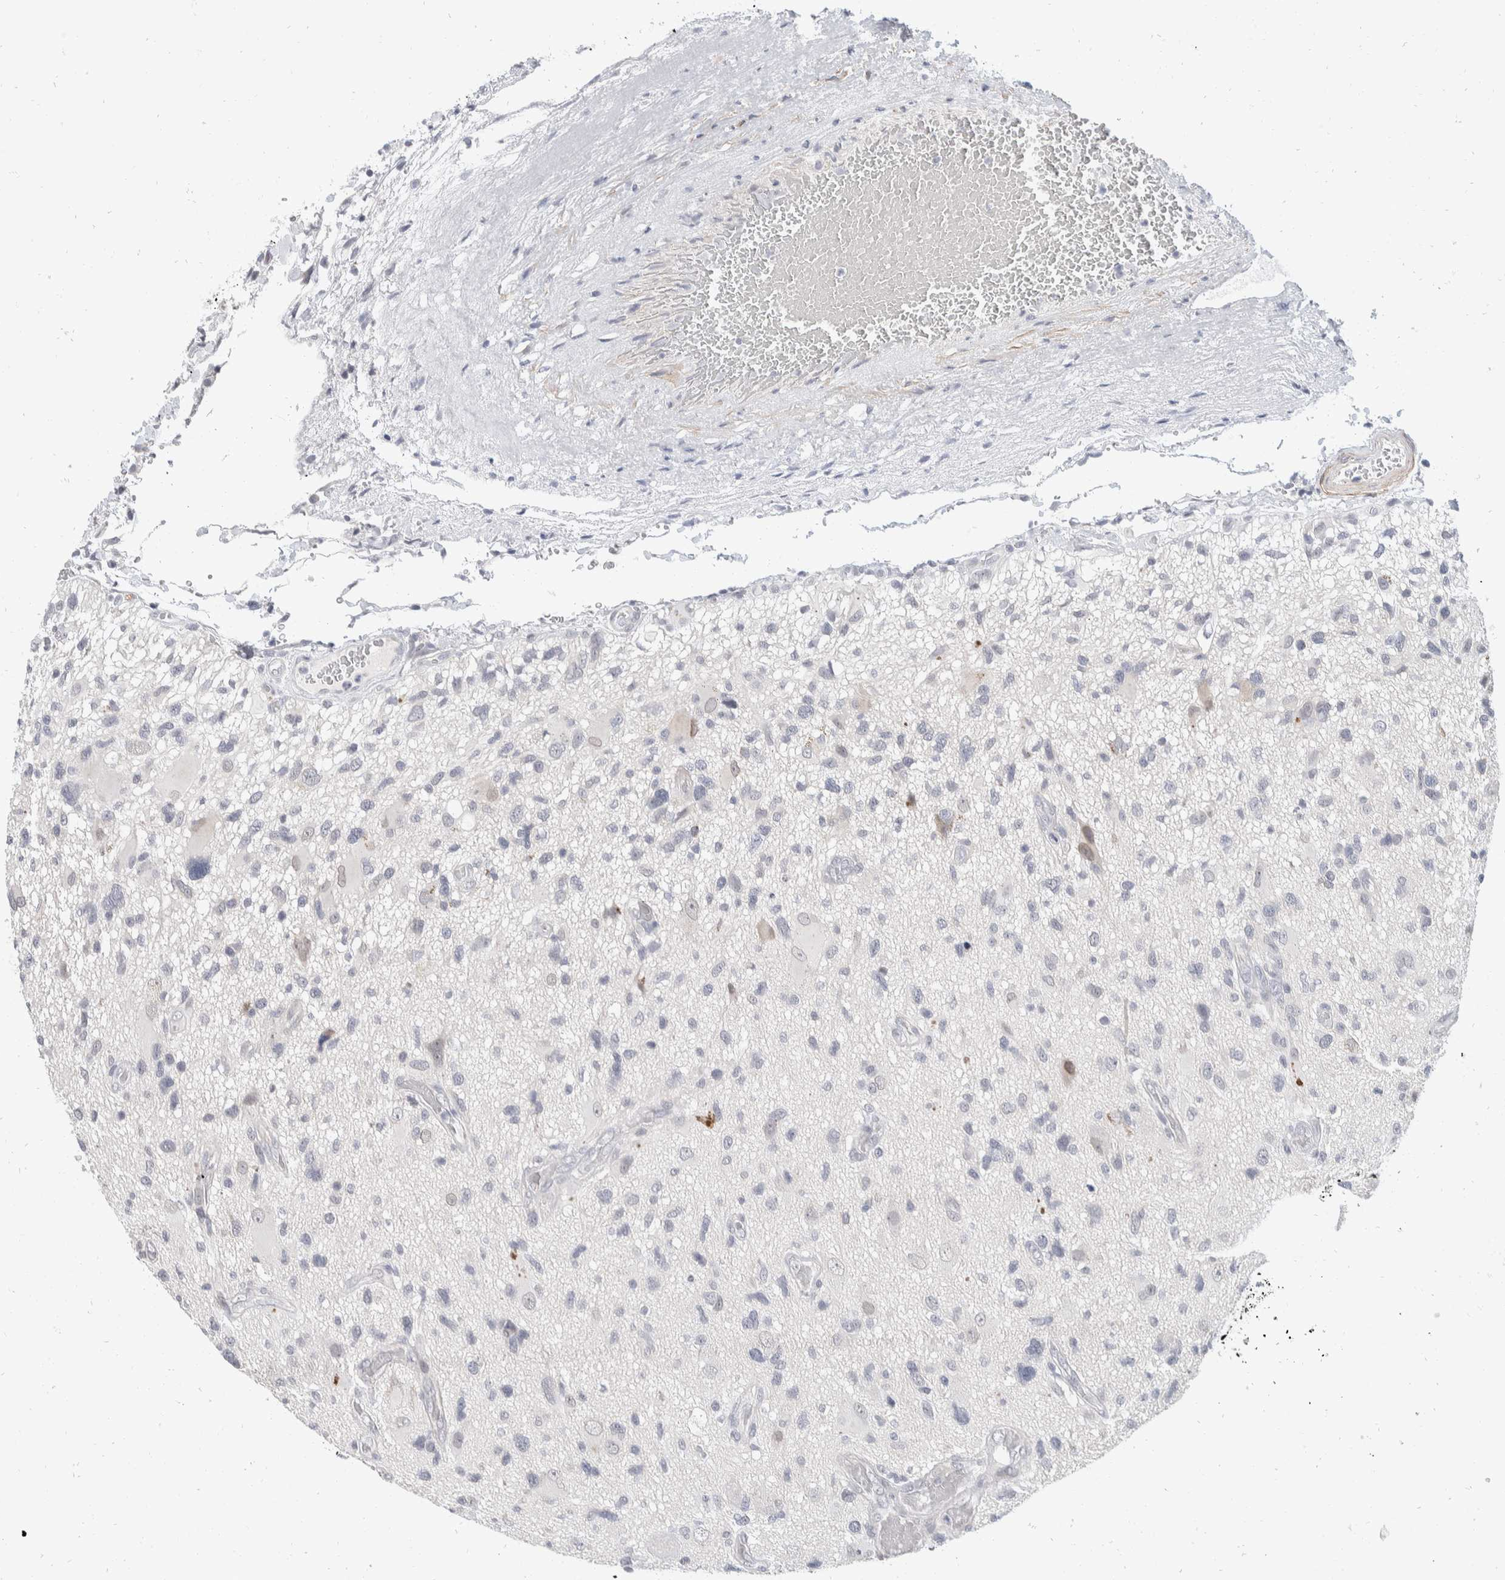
{"staining": {"intensity": "negative", "quantity": "none", "location": "none"}, "tissue": "glioma", "cell_type": "Tumor cells", "image_type": "cancer", "snomed": [{"axis": "morphology", "description": "Glioma, malignant, High grade"}, {"axis": "topography", "description": "Brain"}], "caption": "Tumor cells are negative for brown protein staining in glioma.", "gene": "CATSPERD", "patient": {"sex": "male", "age": 33}}